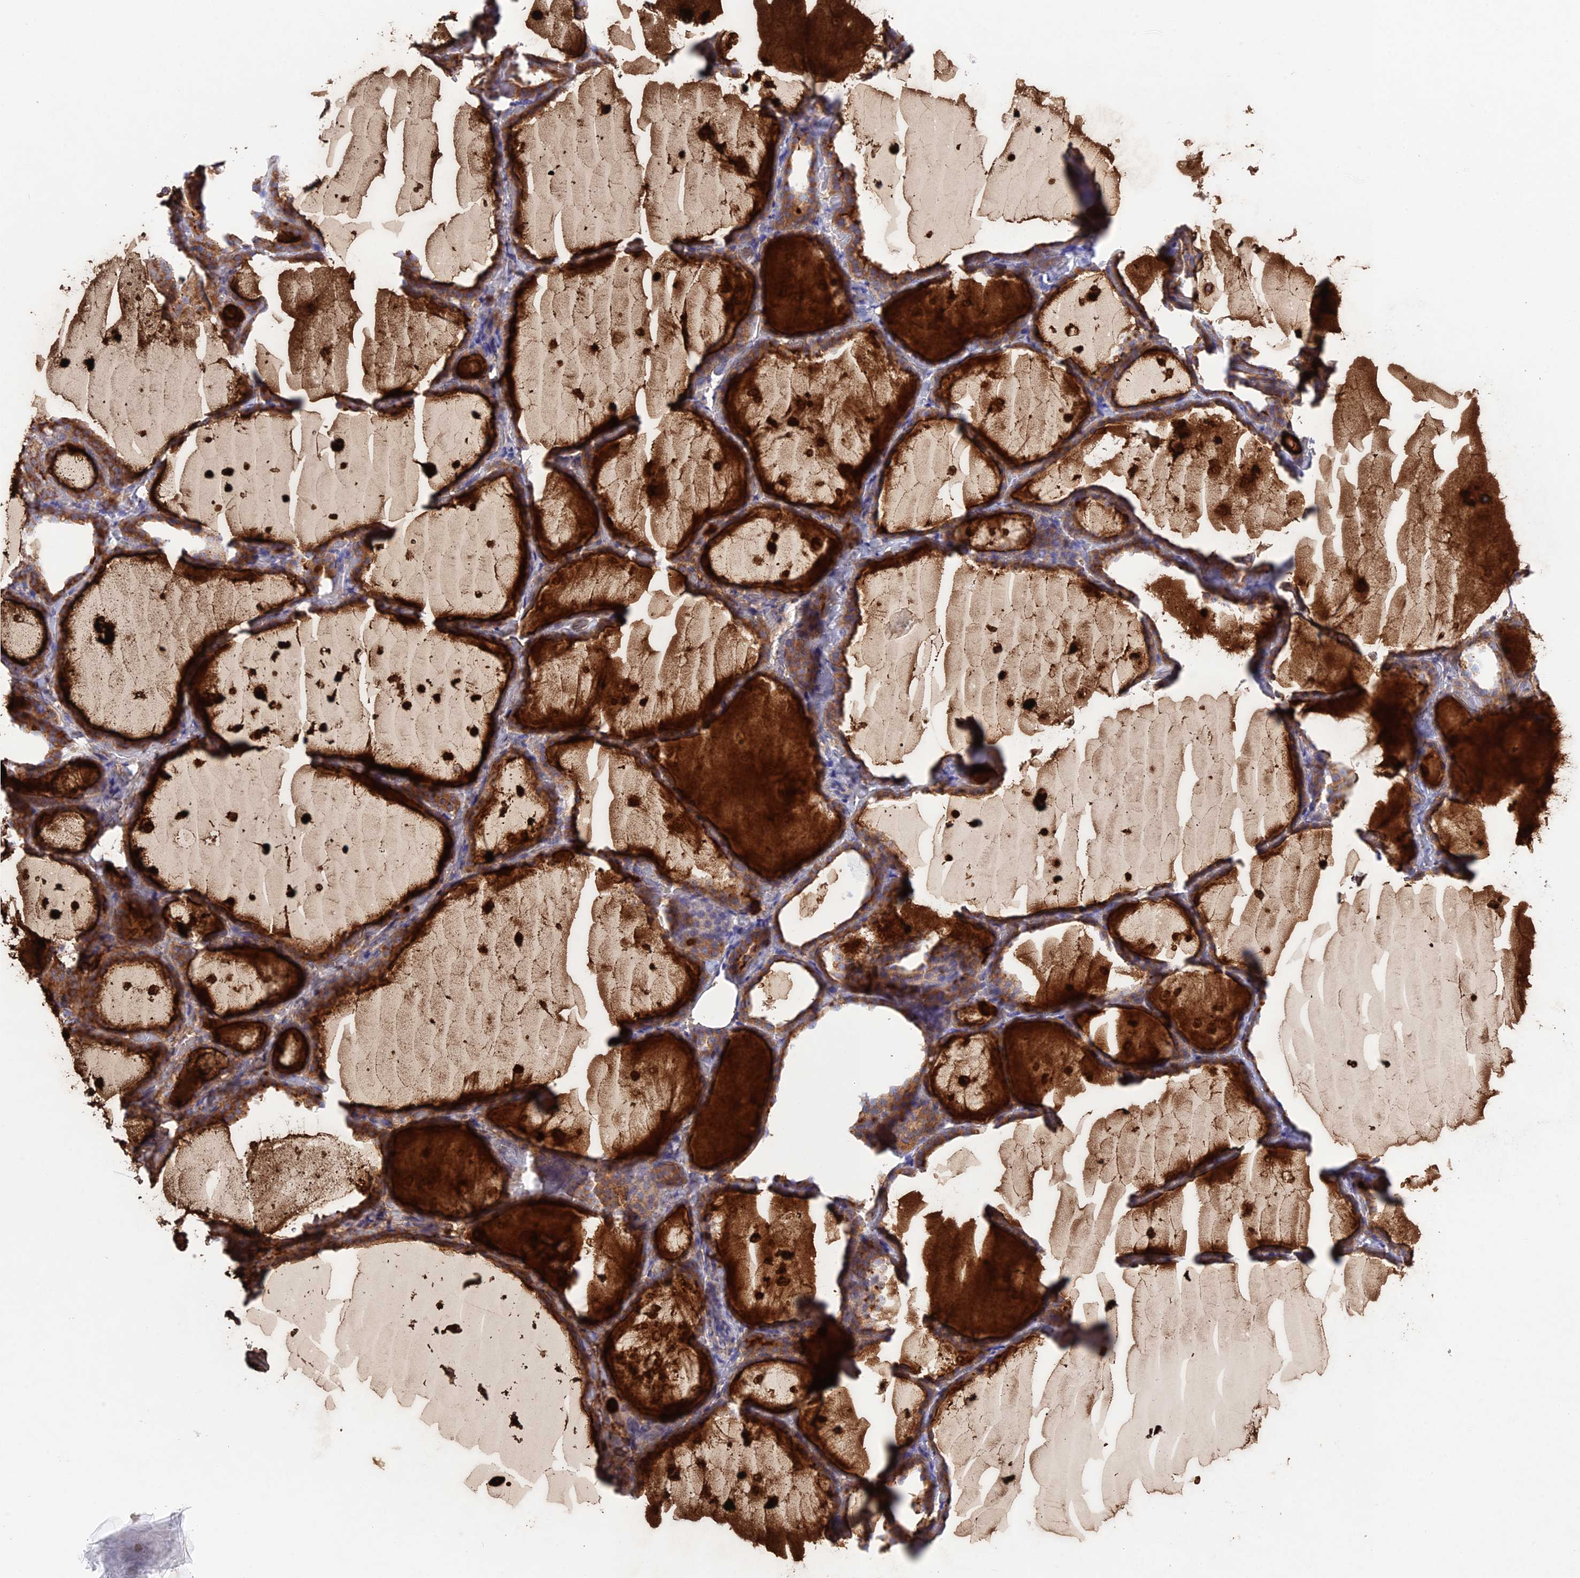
{"staining": {"intensity": "strong", "quantity": ">75%", "location": "cytoplasmic/membranous"}, "tissue": "thyroid gland", "cell_type": "Glandular cells", "image_type": "normal", "snomed": [{"axis": "morphology", "description": "Normal tissue, NOS"}, {"axis": "topography", "description": "Thyroid gland"}], "caption": "Immunohistochemical staining of normal thyroid gland demonstrates strong cytoplasmic/membranous protein expression in about >75% of glandular cells. The staining was performed using DAB to visualize the protein expression in brown, while the nuclei were stained in blue with hematoxylin (Magnification: 20x).", "gene": "CHSY3", "patient": {"sex": "female", "age": 44}}